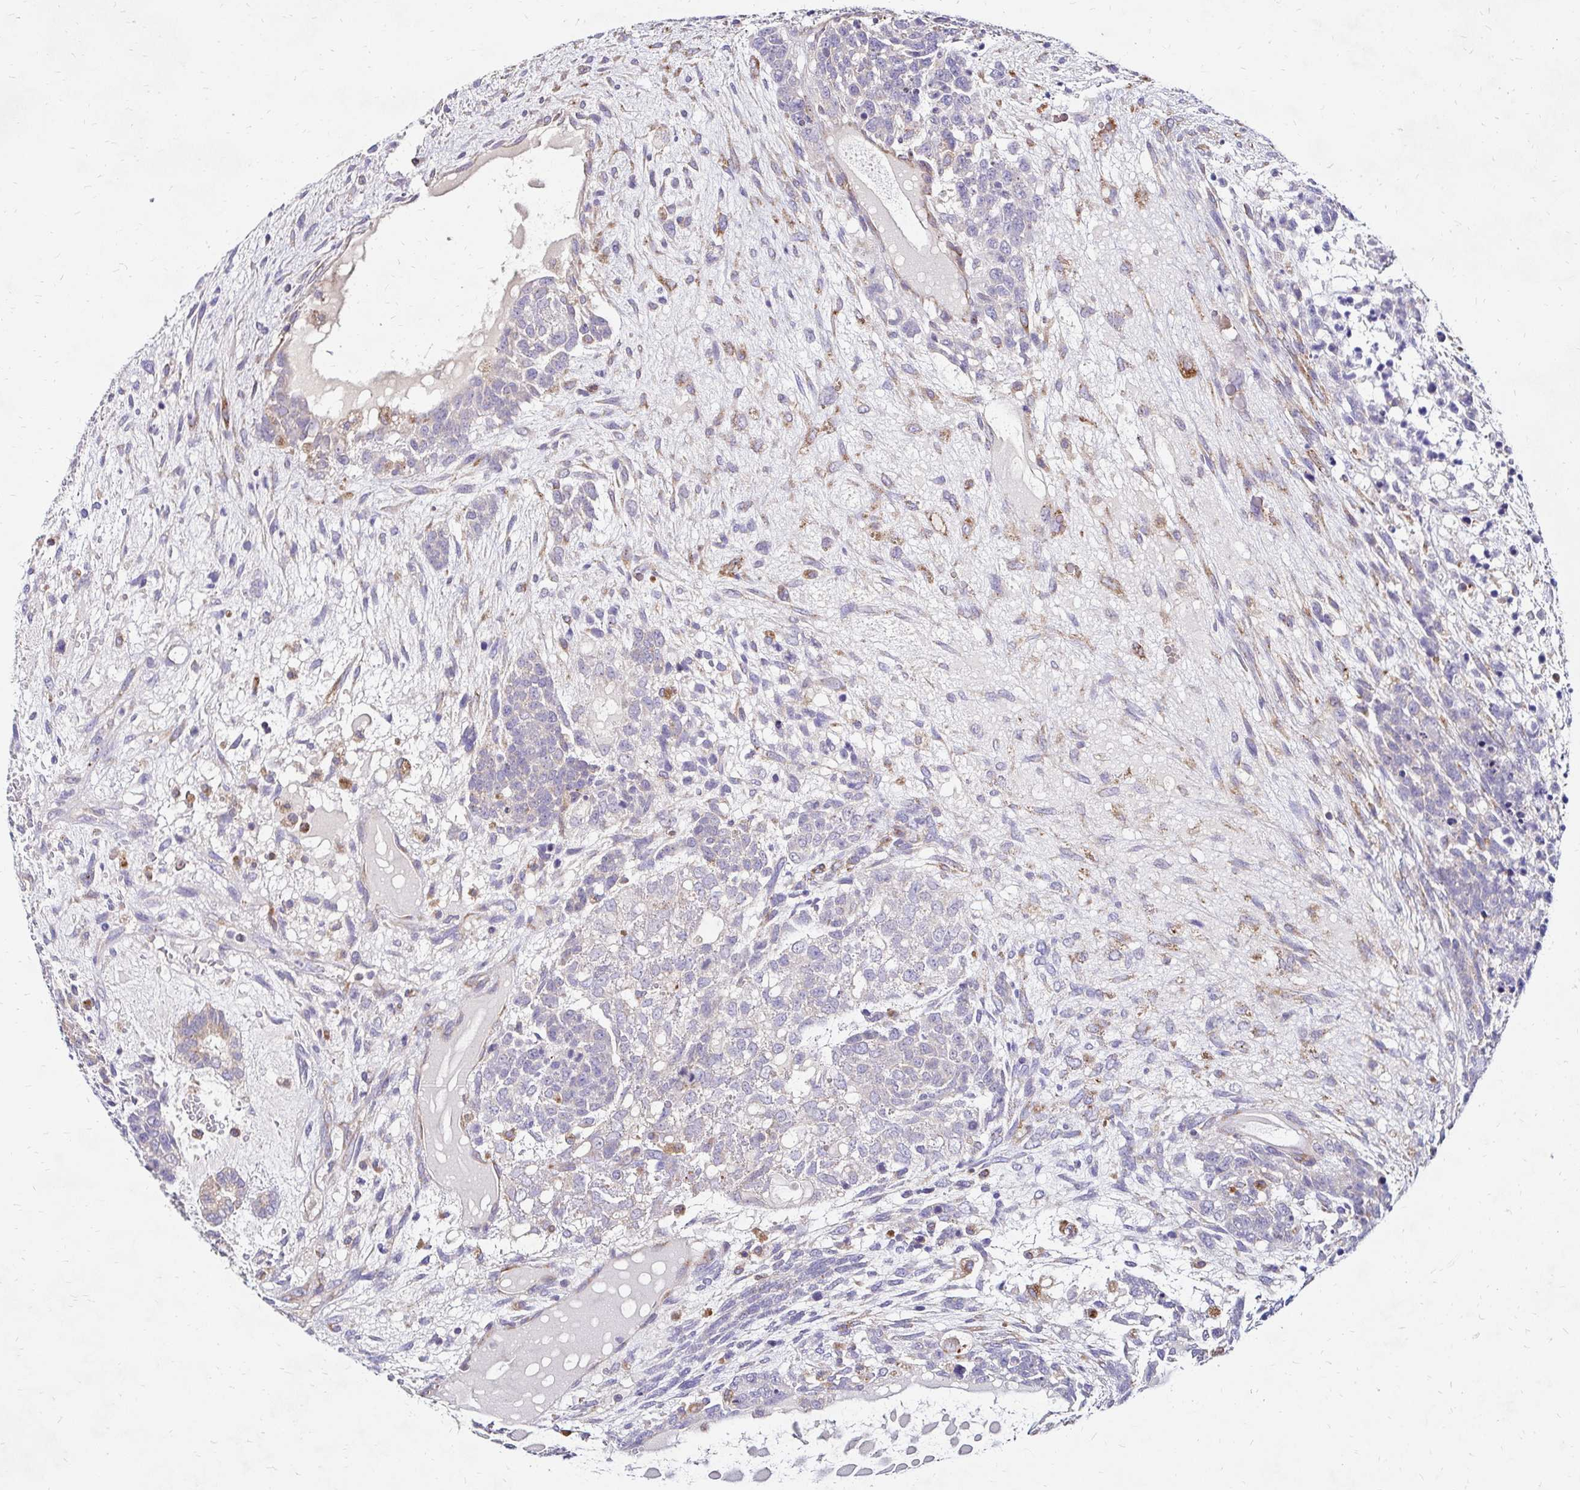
{"staining": {"intensity": "moderate", "quantity": "<25%", "location": "cytoplasmic/membranous"}, "tissue": "testis cancer", "cell_type": "Tumor cells", "image_type": "cancer", "snomed": [{"axis": "morphology", "description": "Carcinoma, Embryonal, NOS"}, {"axis": "topography", "description": "Testis"}], "caption": "The histopathology image displays a brown stain indicating the presence of a protein in the cytoplasmic/membranous of tumor cells in testis cancer (embryonal carcinoma).", "gene": "IDUA", "patient": {"sex": "male", "age": 23}}